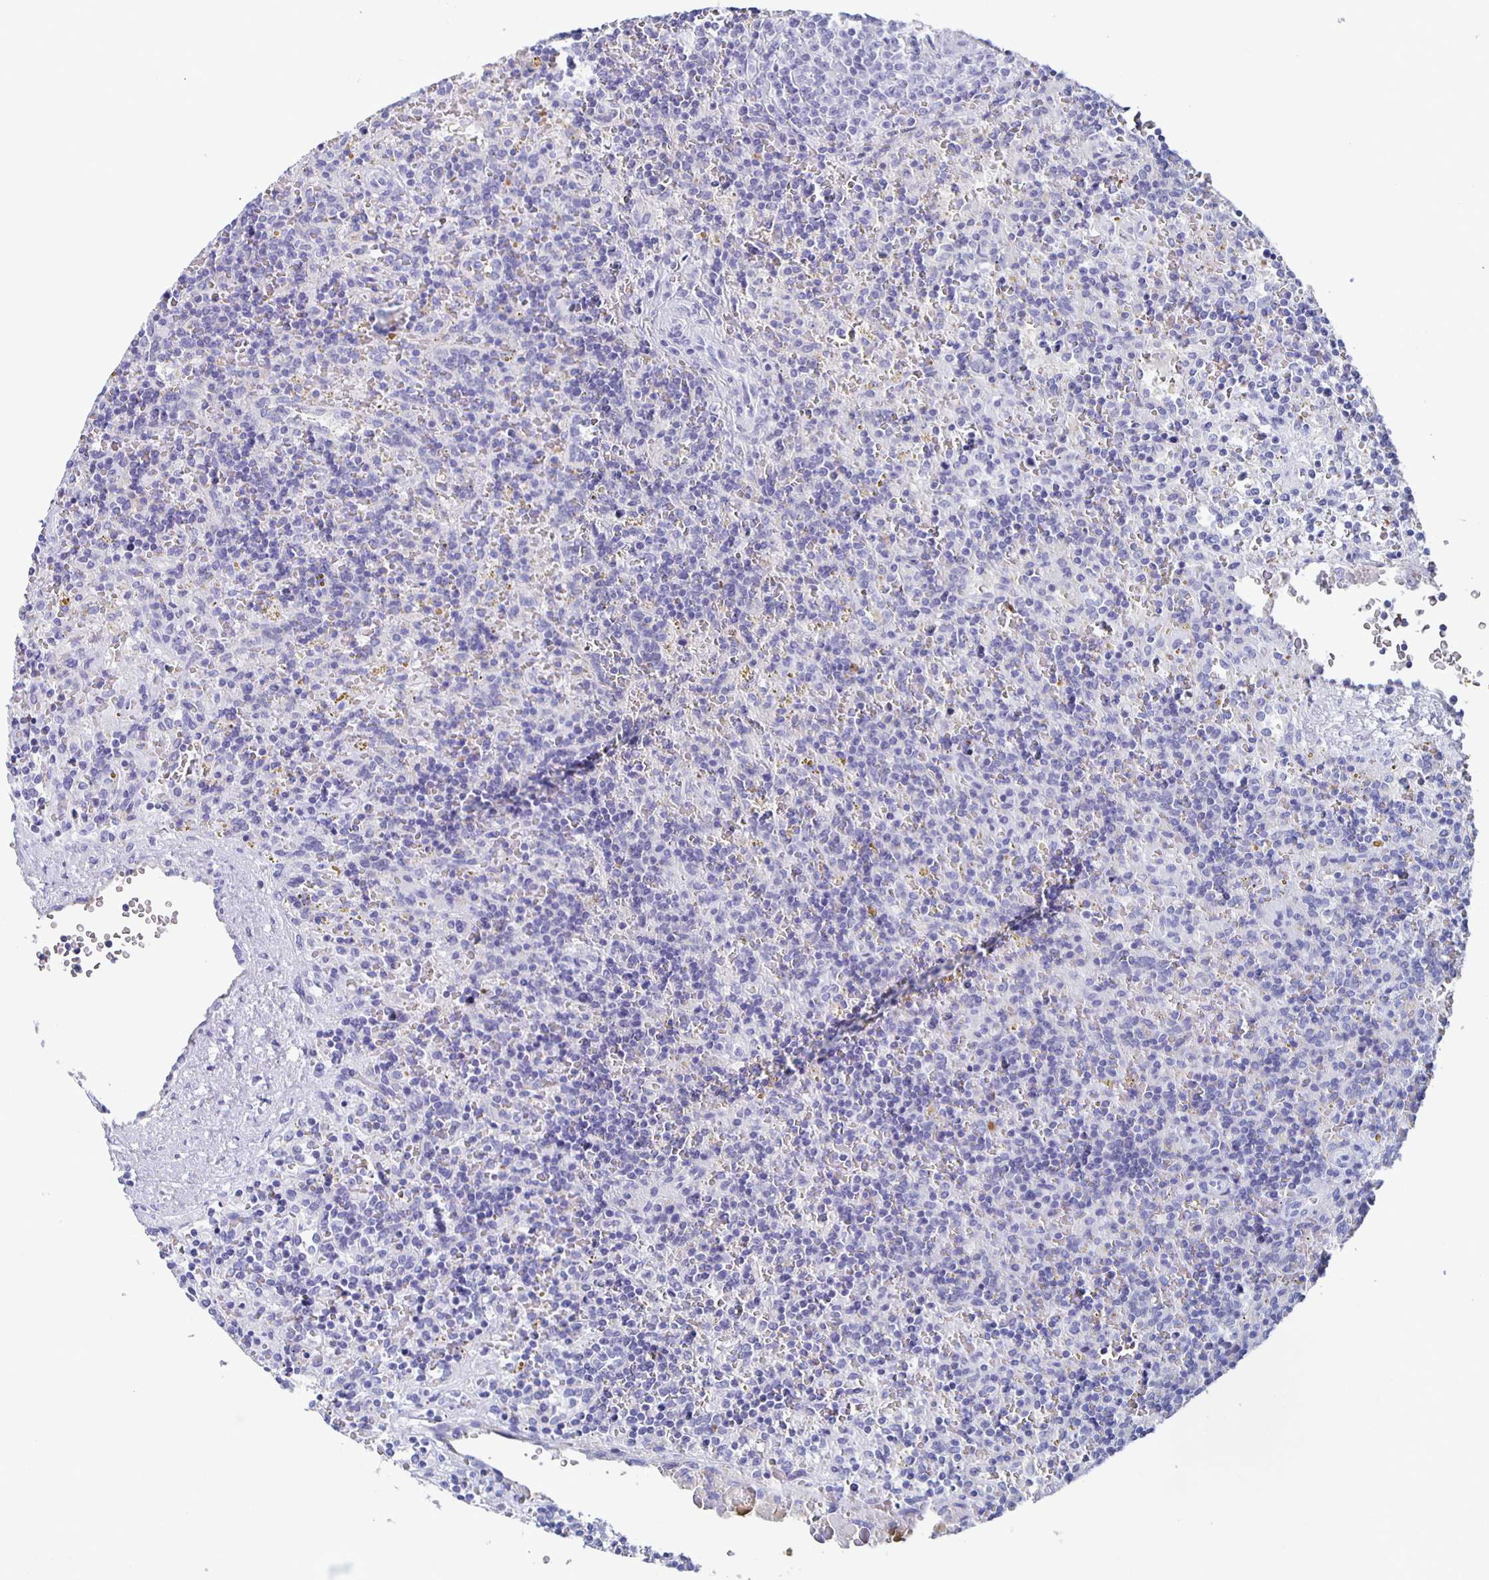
{"staining": {"intensity": "negative", "quantity": "none", "location": "none"}, "tissue": "lymphoma", "cell_type": "Tumor cells", "image_type": "cancer", "snomed": [{"axis": "morphology", "description": "Malignant lymphoma, non-Hodgkin's type, Low grade"}, {"axis": "topography", "description": "Spleen"}], "caption": "Malignant lymphoma, non-Hodgkin's type (low-grade) was stained to show a protein in brown. There is no significant expression in tumor cells.", "gene": "FGA", "patient": {"sex": "male", "age": 67}}